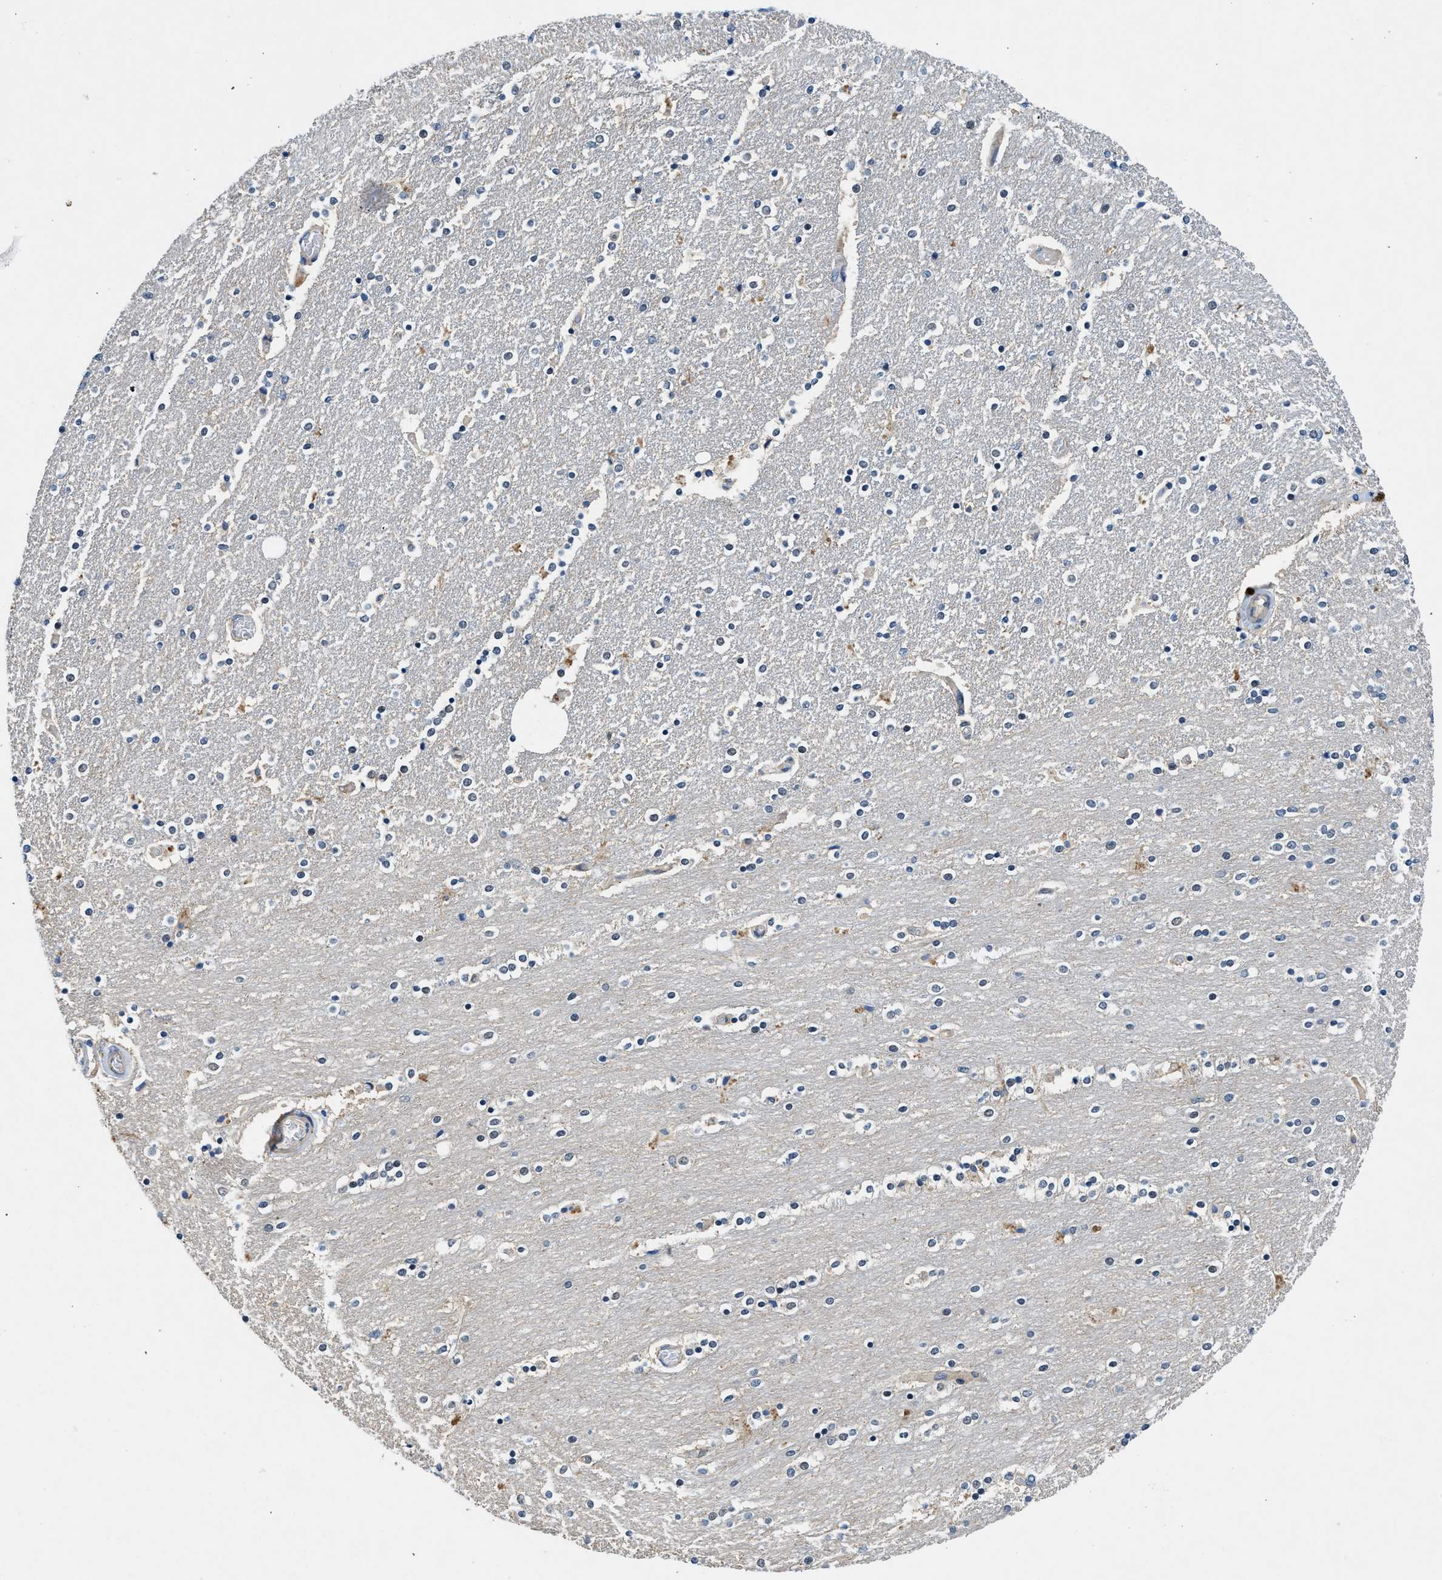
{"staining": {"intensity": "negative", "quantity": "none", "location": "none"}, "tissue": "caudate", "cell_type": "Glial cells", "image_type": "normal", "snomed": [{"axis": "morphology", "description": "Normal tissue, NOS"}, {"axis": "topography", "description": "Lateral ventricle wall"}], "caption": "A high-resolution image shows immunohistochemistry (IHC) staining of normal caudate, which demonstrates no significant positivity in glial cells. (Brightfield microscopy of DAB IHC at high magnification).", "gene": "COPS2", "patient": {"sex": "female", "age": 54}}